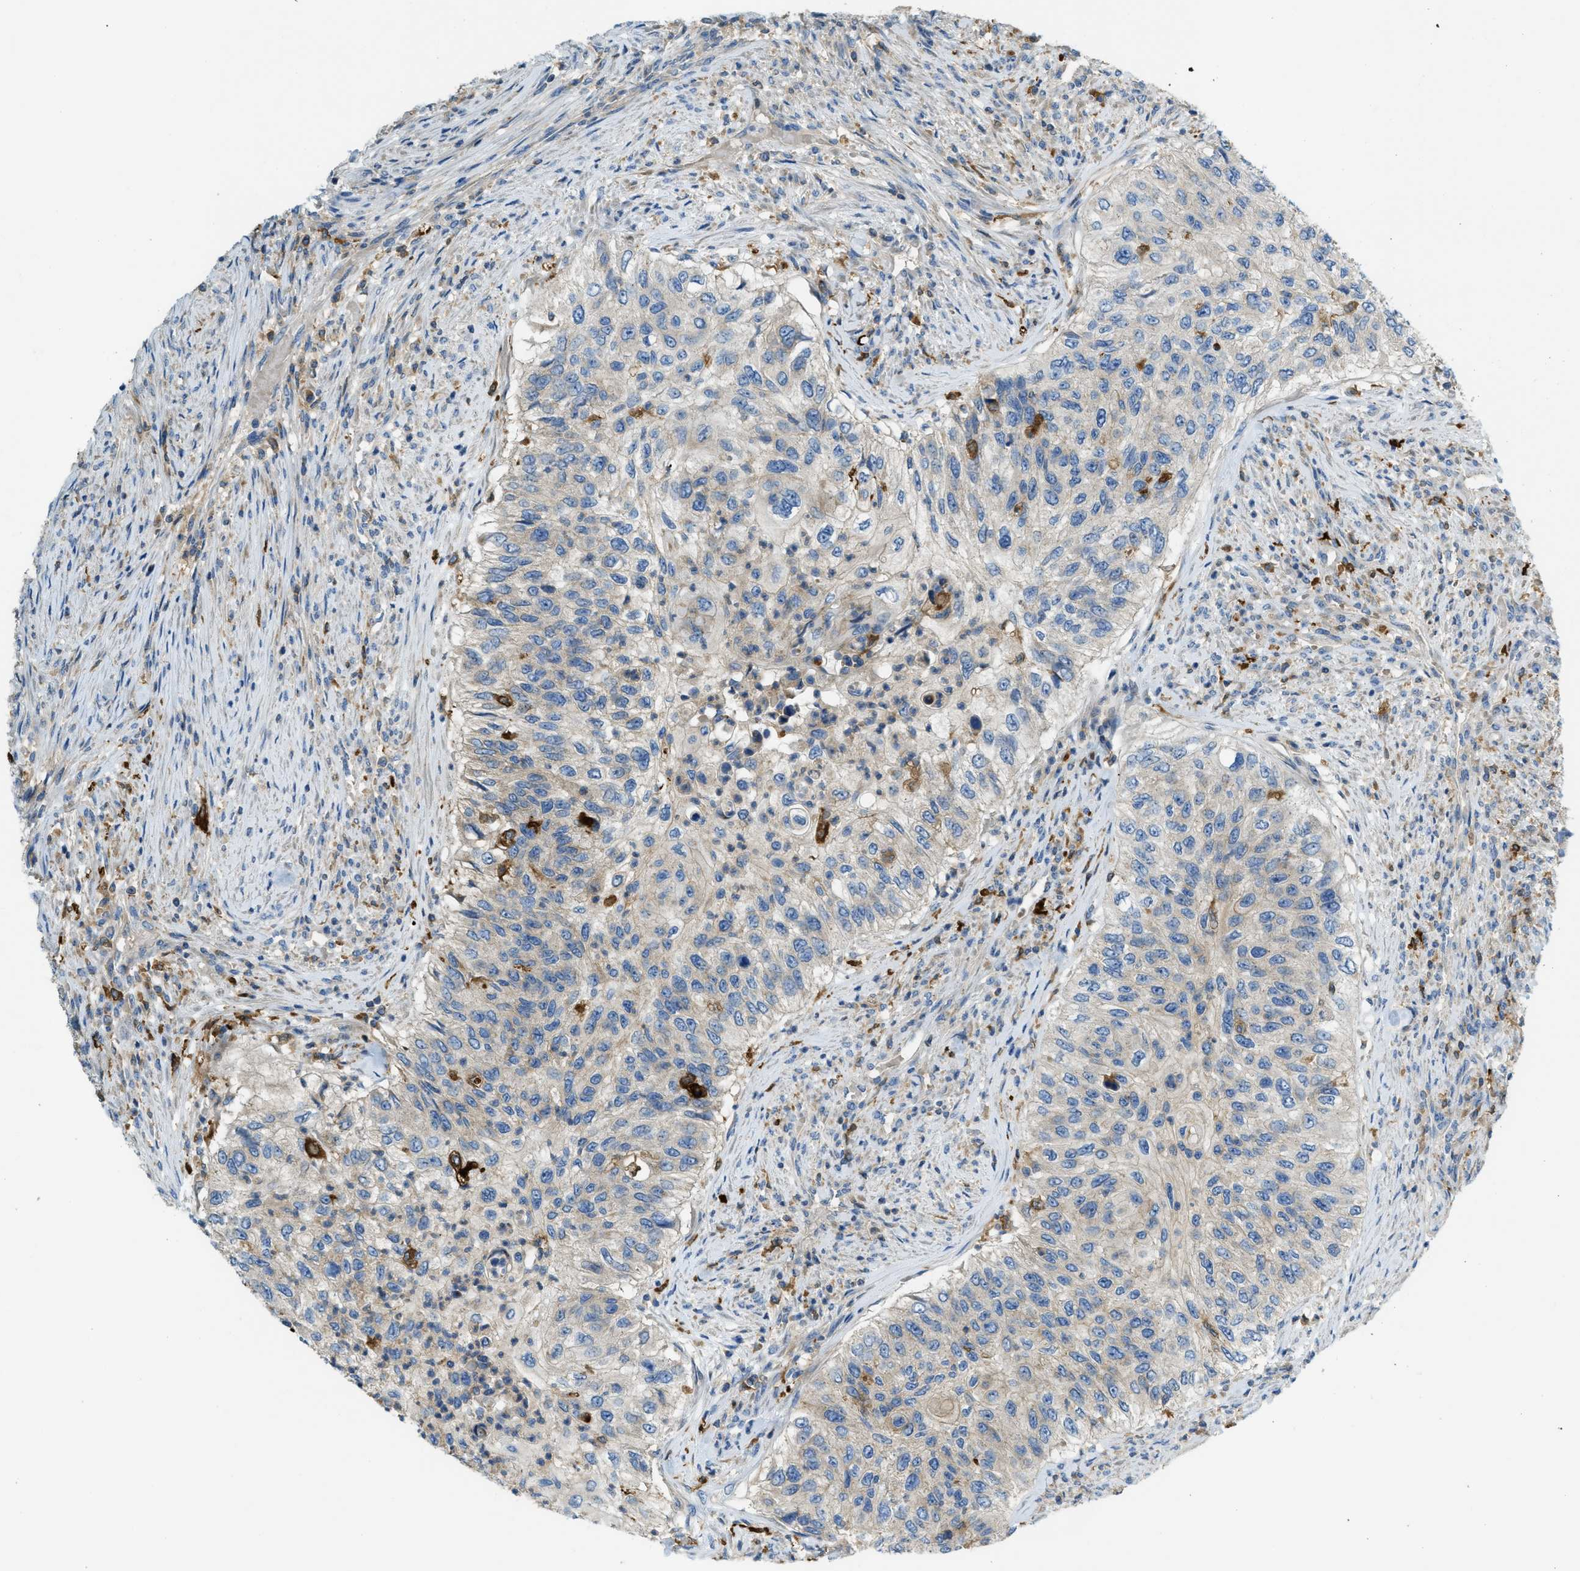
{"staining": {"intensity": "negative", "quantity": "none", "location": "none"}, "tissue": "urothelial cancer", "cell_type": "Tumor cells", "image_type": "cancer", "snomed": [{"axis": "morphology", "description": "Urothelial carcinoma, High grade"}, {"axis": "topography", "description": "Urinary bladder"}], "caption": "An immunohistochemistry histopathology image of urothelial carcinoma (high-grade) is shown. There is no staining in tumor cells of urothelial carcinoma (high-grade). The staining was performed using DAB (3,3'-diaminobenzidine) to visualize the protein expression in brown, while the nuclei were stained in blue with hematoxylin (Magnification: 20x).", "gene": "RFFL", "patient": {"sex": "female", "age": 60}}